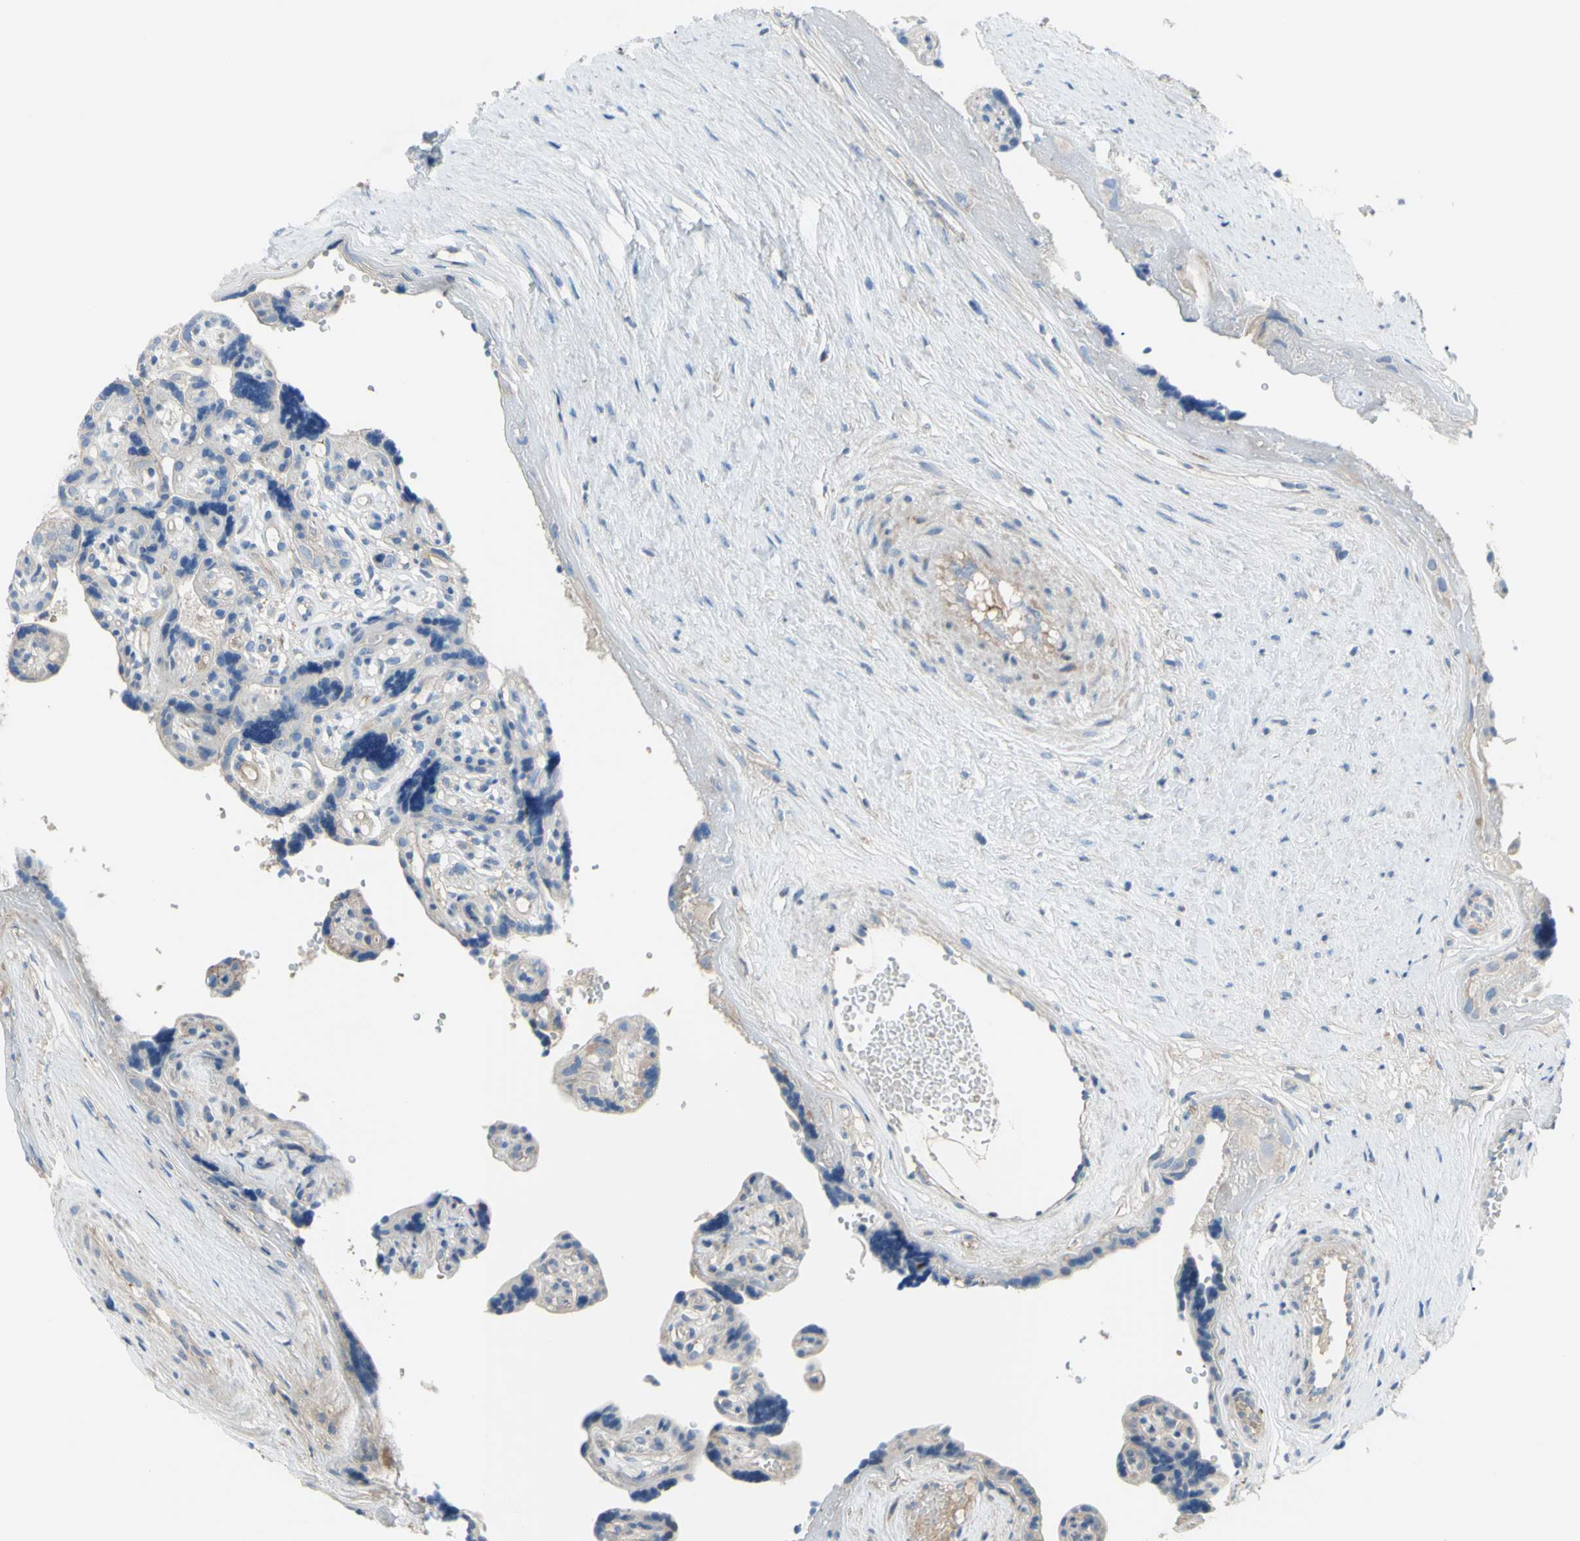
{"staining": {"intensity": "weak", "quantity": ">75%", "location": "cytoplasmic/membranous"}, "tissue": "placenta", "cell_type": "Decidual cells", "image_type": "normal", "snomed": [{"axis": "morphology", "description": "Normal tissue, NOS"}, {"axis": "topography", "description": "Placenta"}], "caption": "Decidual cells show low levels of weak cytoplasmic/membranous expression in approximately >75% of cells in unremarkable placenta.", "gene": "TMEM59L", "patient": {"sex": "female", "age": 30}}